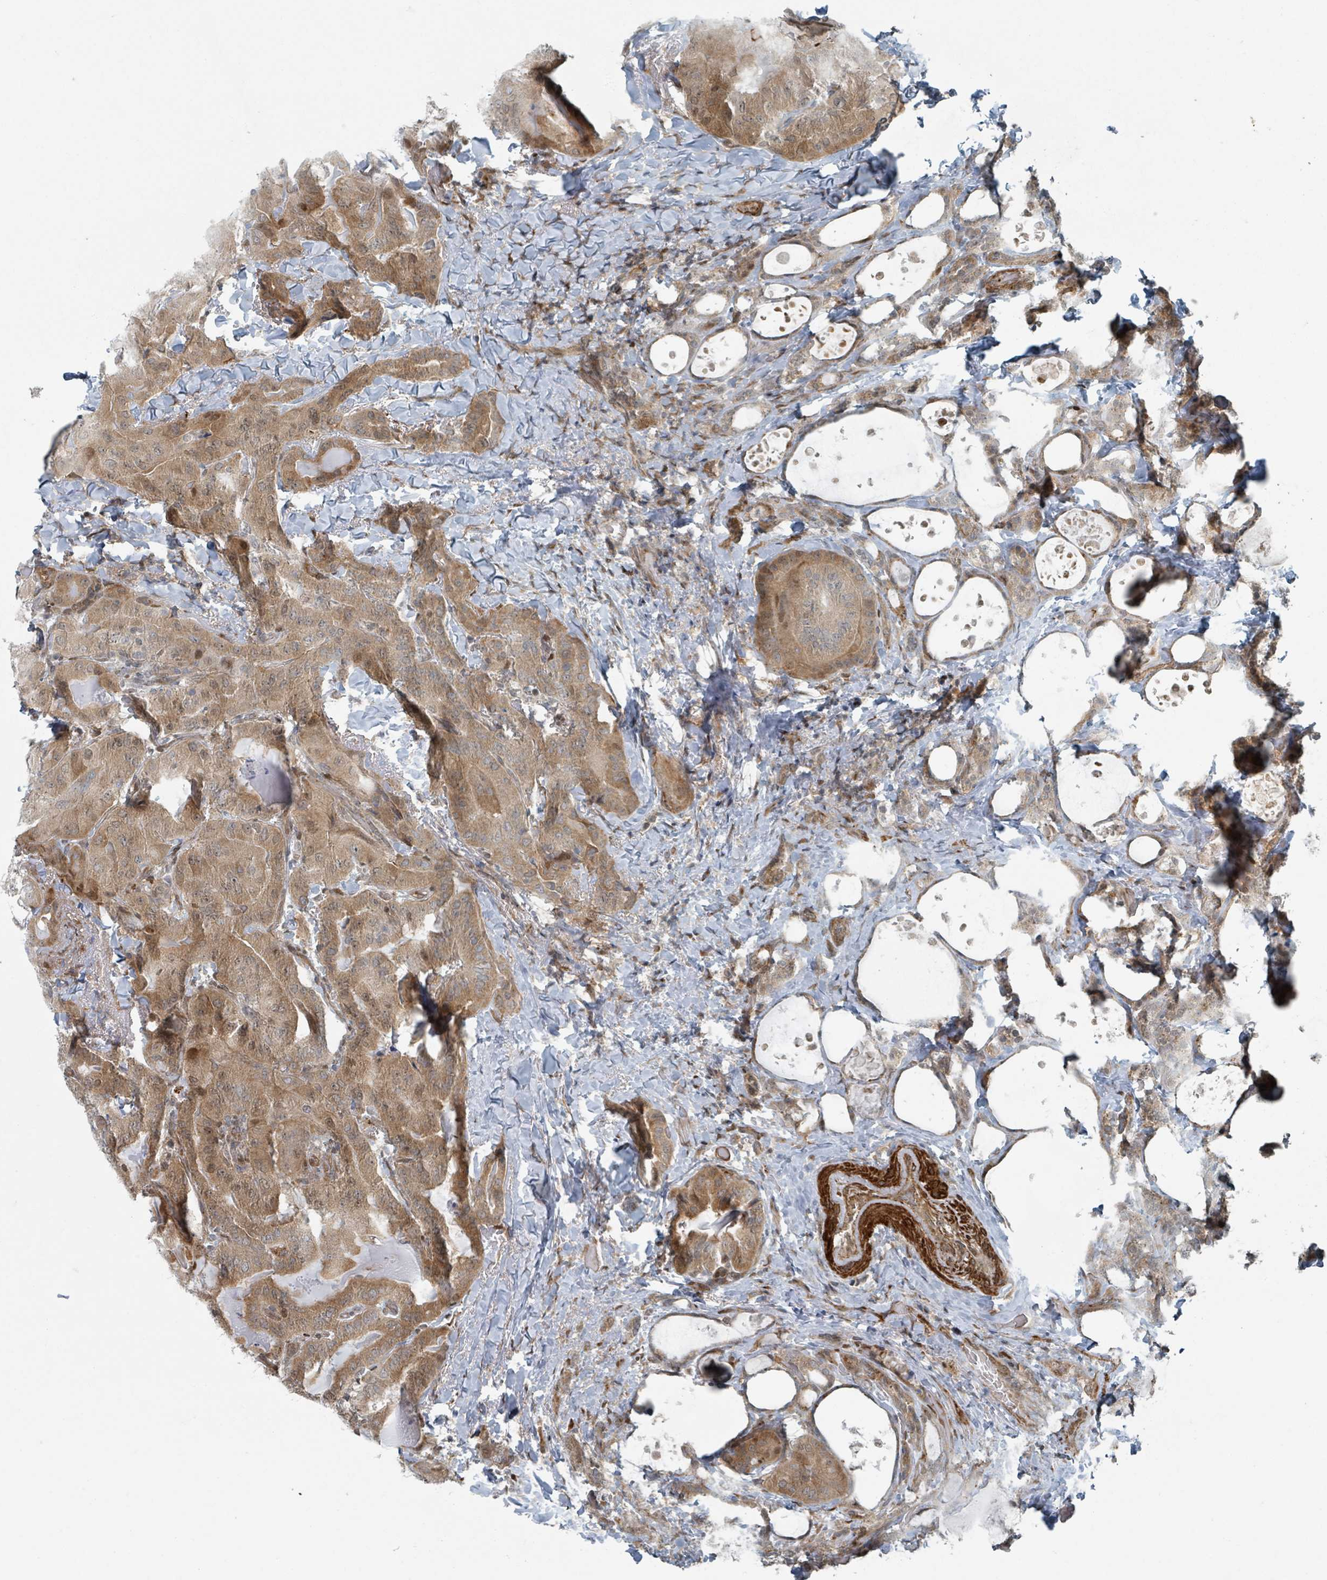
{"staining": {"intensity": "moderate", "quantity": ">75%", "location": "cytoplasmic/membranous,nuclear"}, "tissue": "thyroid cancer", "cell_type": "Tumor cells", "image_type": "cancer", "snomed": [{"axis": "morphology", "description": "Papillary adenocarcinoma, NOS"}, {"axis": "topography", "description": "Thyroid gland"}], "caption": "Immunohistochemical staining of human papillary adenocarcinoma (thyroid) reveals medium levels of moderate cytoplasmic/membranous and nuclear protein expression in approximately >75% of tumor cells.", "gene": "RHPN2", "patient": {"sex": "female", "age": 68}}